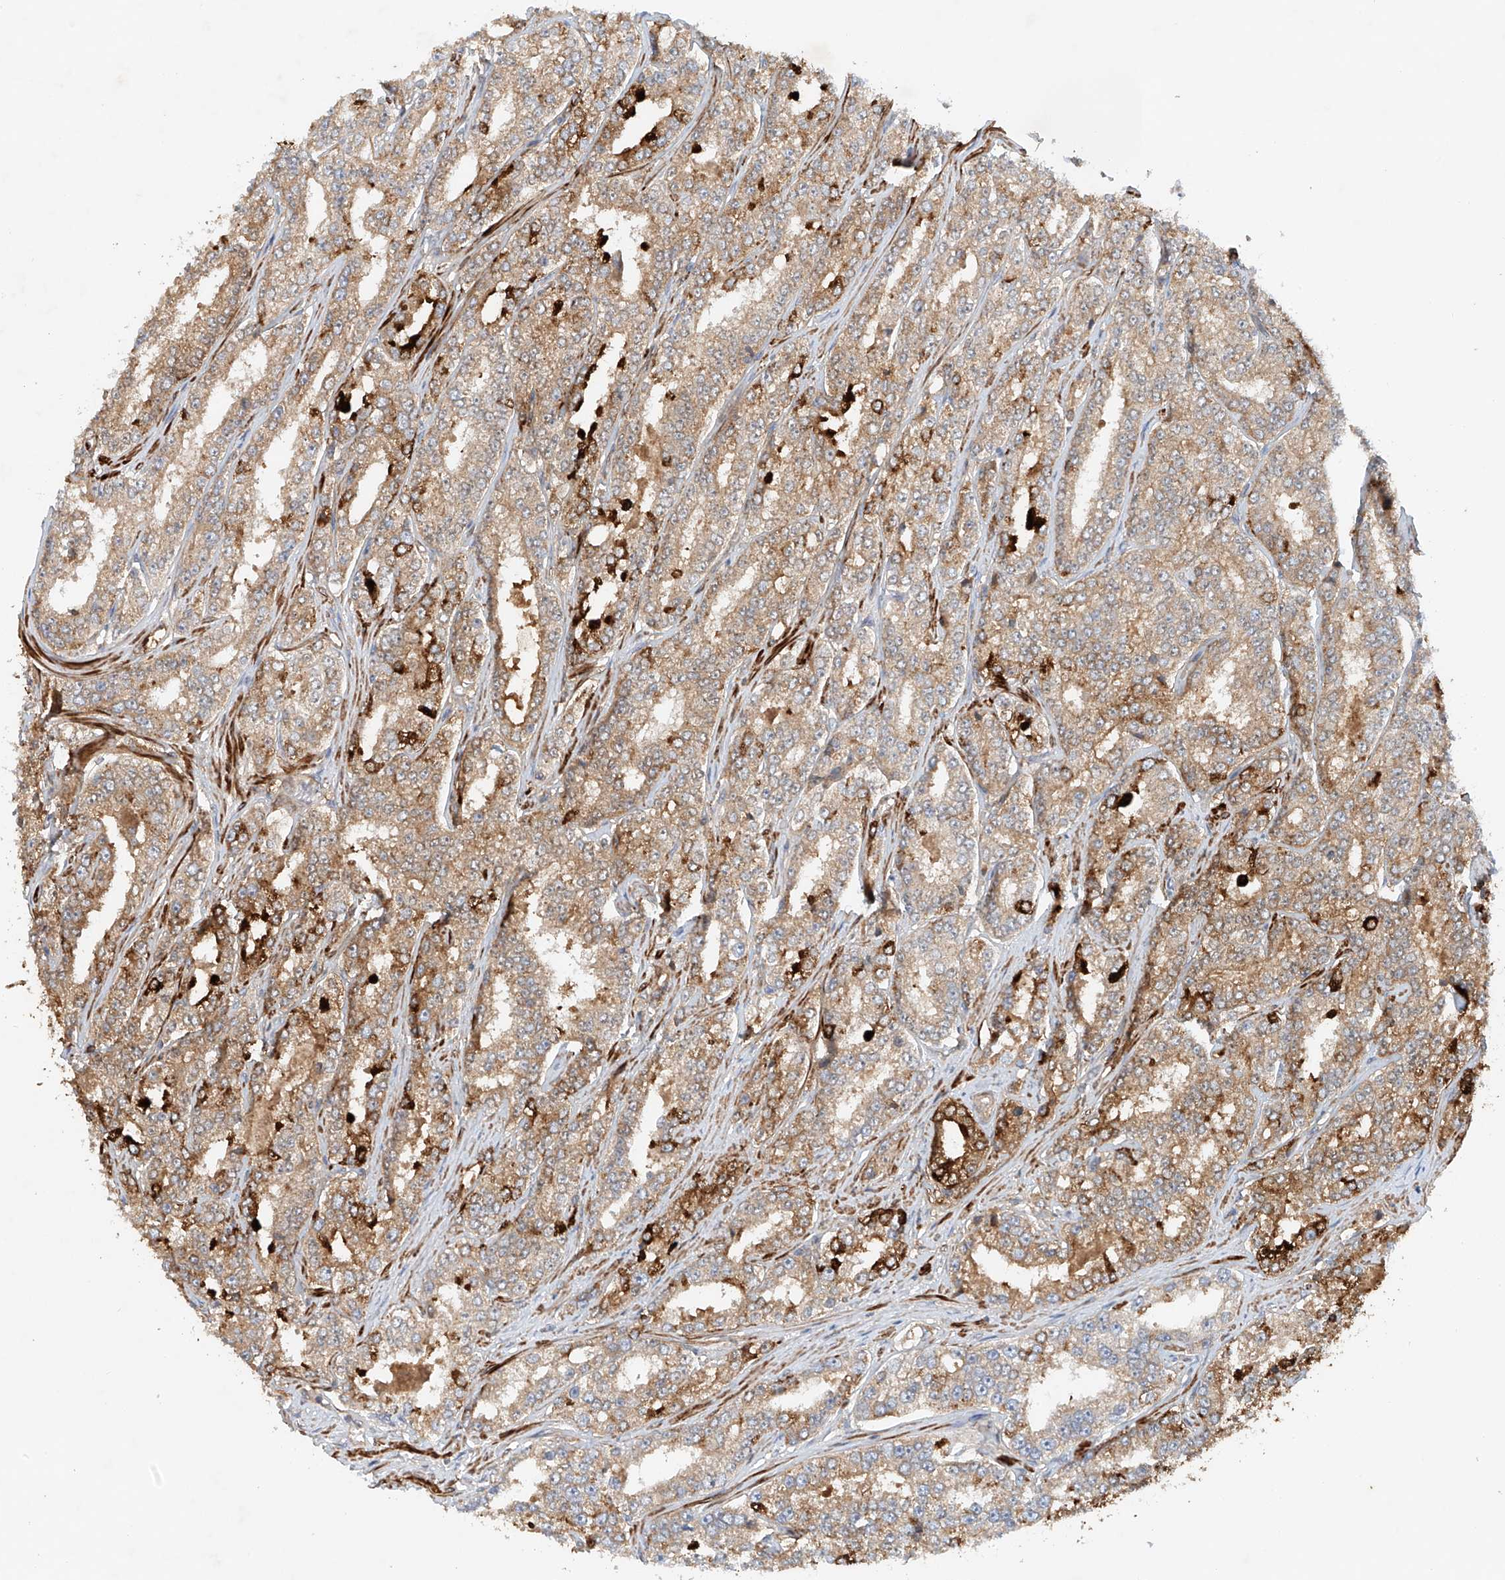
{"staining": {"intensity": "moderate", "quantity": "25%-75%", "location": "cytoplasmic/membranous"}, "tissue": "prostate cancer", "cell_type": "Tumor cells", "image_type": "cancer", "snomed": [{"axis": "morphology", "description": "Normal tissue, NOS"}, {"axis": "morphology", "description": "Adenocarcinoma, High grade"}, {"axis": "topography", "description": "Prostate"}], "caption": "IHC of human high-grade adenocarcinoma (prostate) displays medium levels of moderate cytoplasmic/membranous positivity in about 25%-75% of tumor cells.", "gene": "LYRM9", "patient": {"sex": "male", "age": 83}}